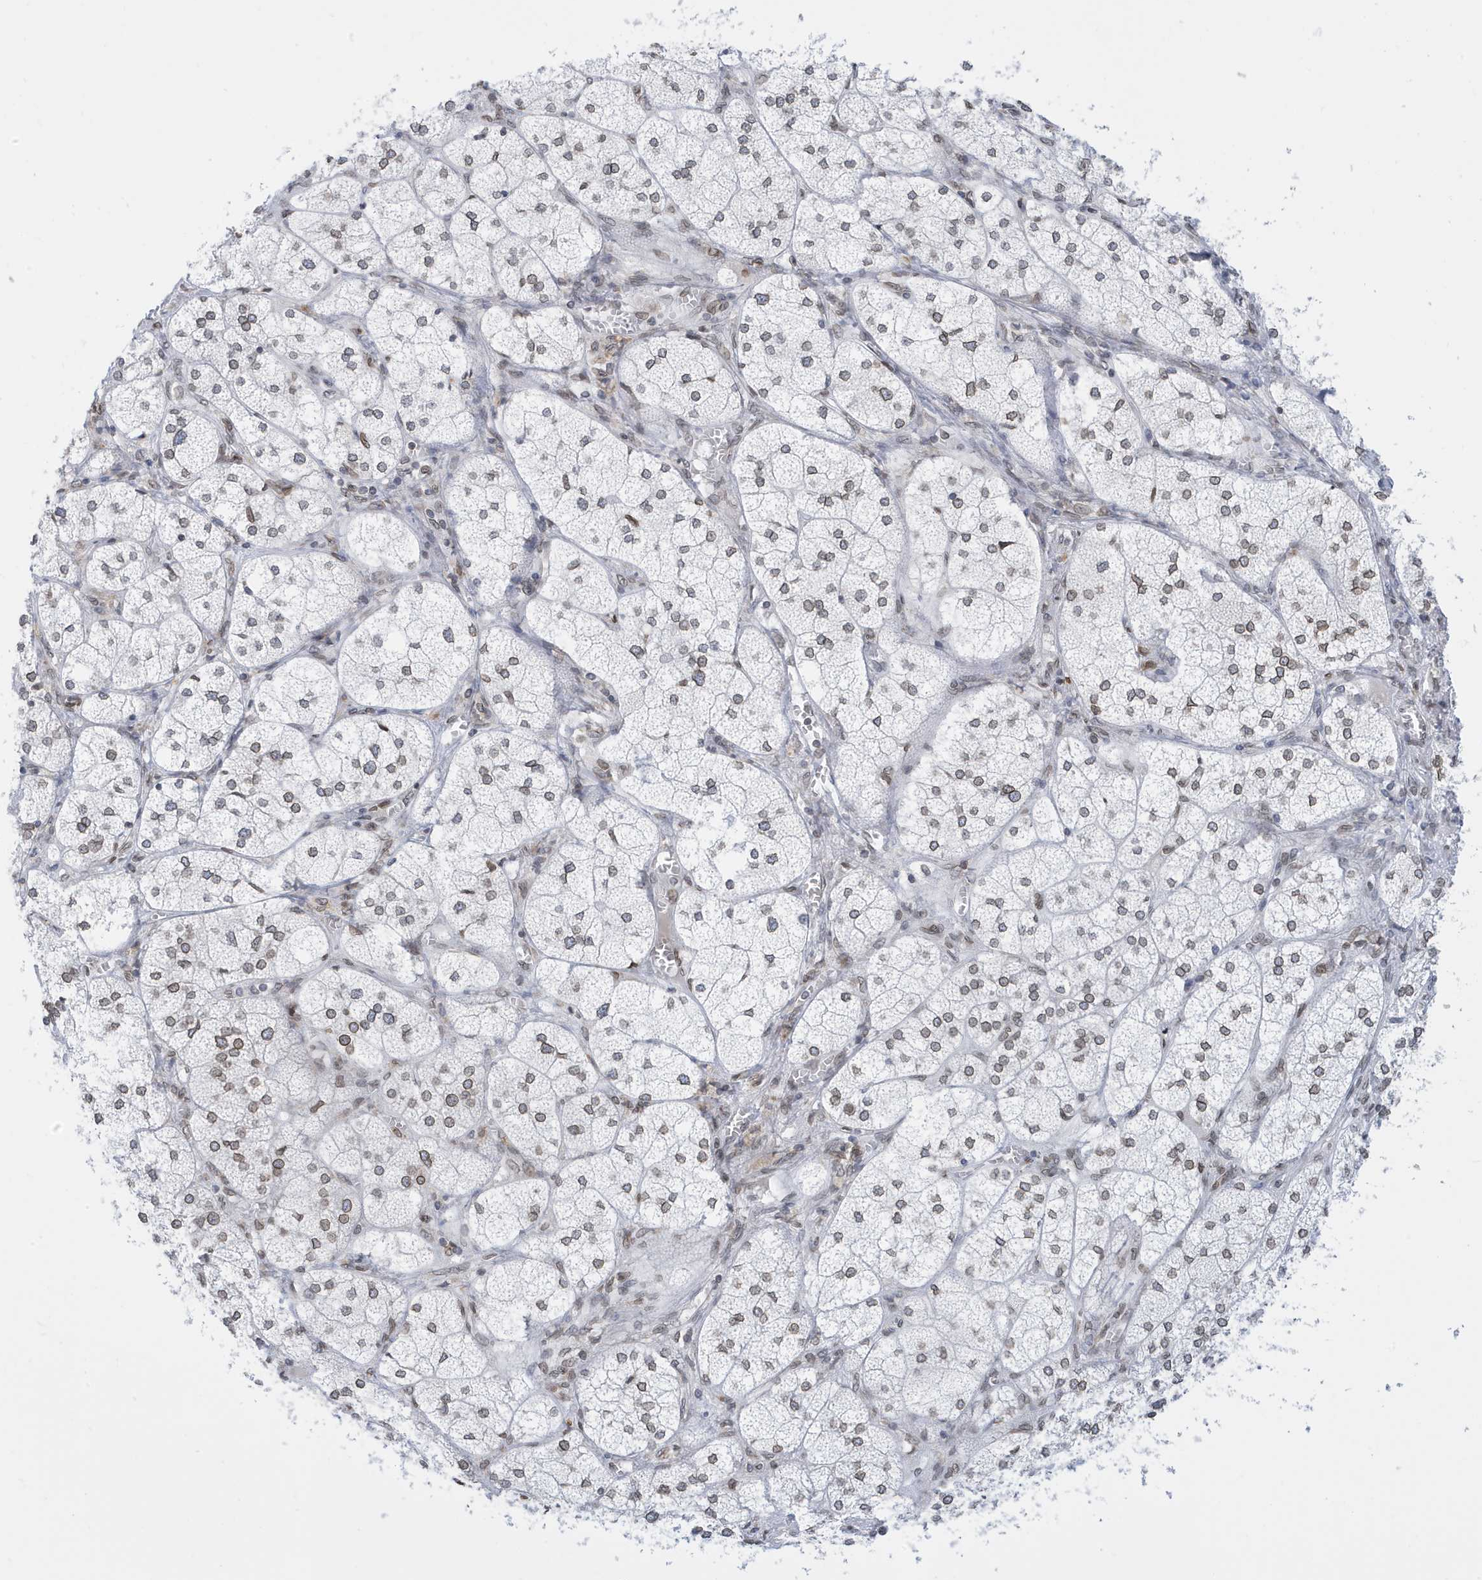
{"staining": {"intensity": "moderate", "quantity": ">75%", "location": "nuclear"}, "tissue": "adrenal gland", "cell_type": "Glandular cells", "image_type": "normal", "snomed": [{"axis": "morphology", "description": "Normal tissue, NOS"}, {"axis": "topography", "description": "Adrenal gland"}], "caption": "Unremarkable adrenal gland was stained to show a protein in brown. There is medium levels of moderate nuclear staining in approximately >75% of glandular cells. The staining was performed using DAB (3,3'-diaminobenzidine) to visualize the protein expression in brown, while the nuclei were stained in blue with hematoxylin (Magnification: 20x).", "gene": "PCYT1A", "patient": {"sex": "female", "age": 61}}